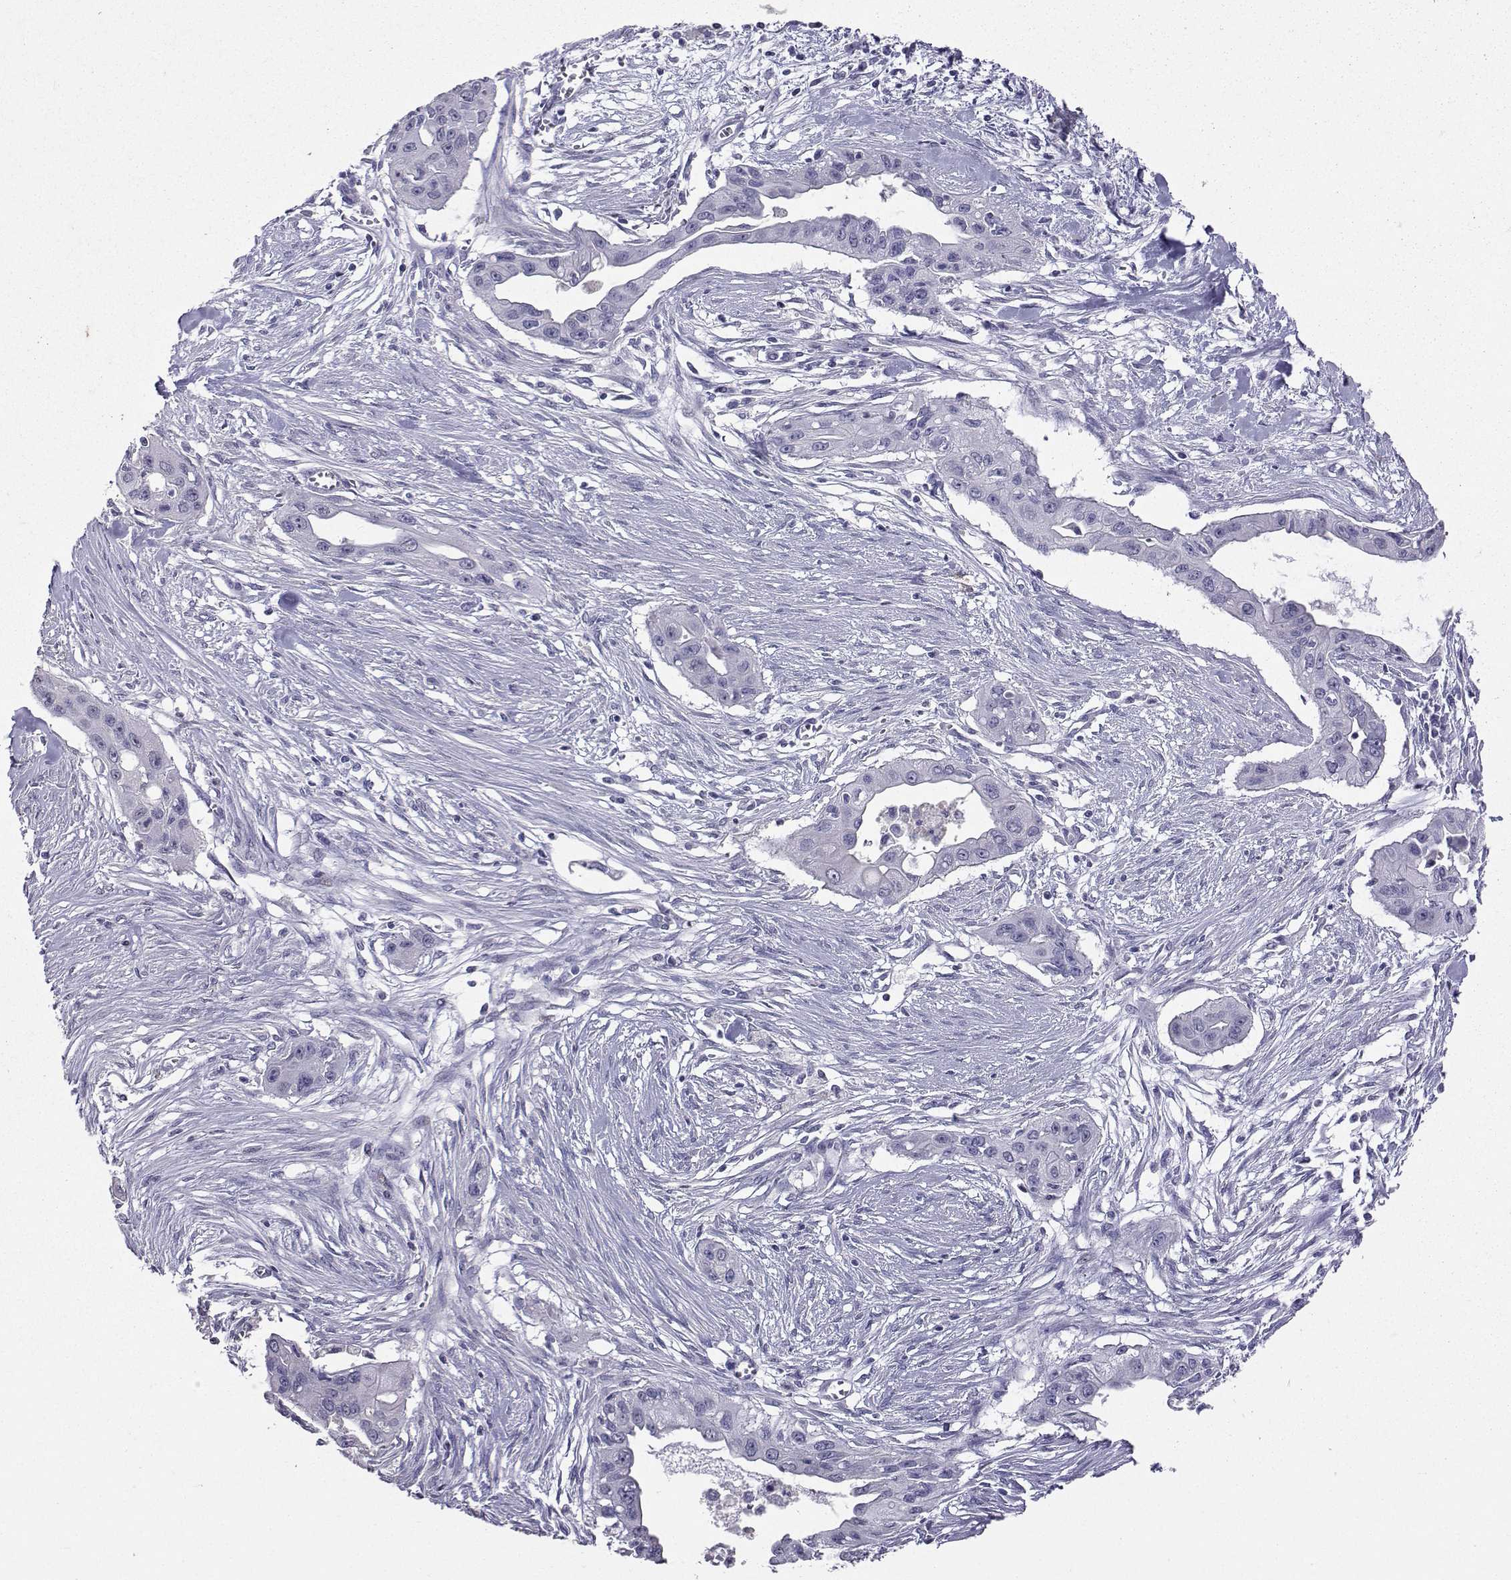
{"staining": {"intensity": "negative", "quantity": "none", "location": "none"}, "tissue": "pancreatic cancer", "cell_type": "Tumor cells", "image_type": "cancer", "snomed": [{"axis": "morphology", "description": "Adenocarcinoma, NOS"}, {"axis": "topography", "description": "Pancreas"}], "caption": "This is an IHC histopathology image of human pancreatic cancer (adenocarcinoma). There is no positivity in tumor cells.", "gene": "CARTPT", "patient": {"sex": "male", "age": 60}}